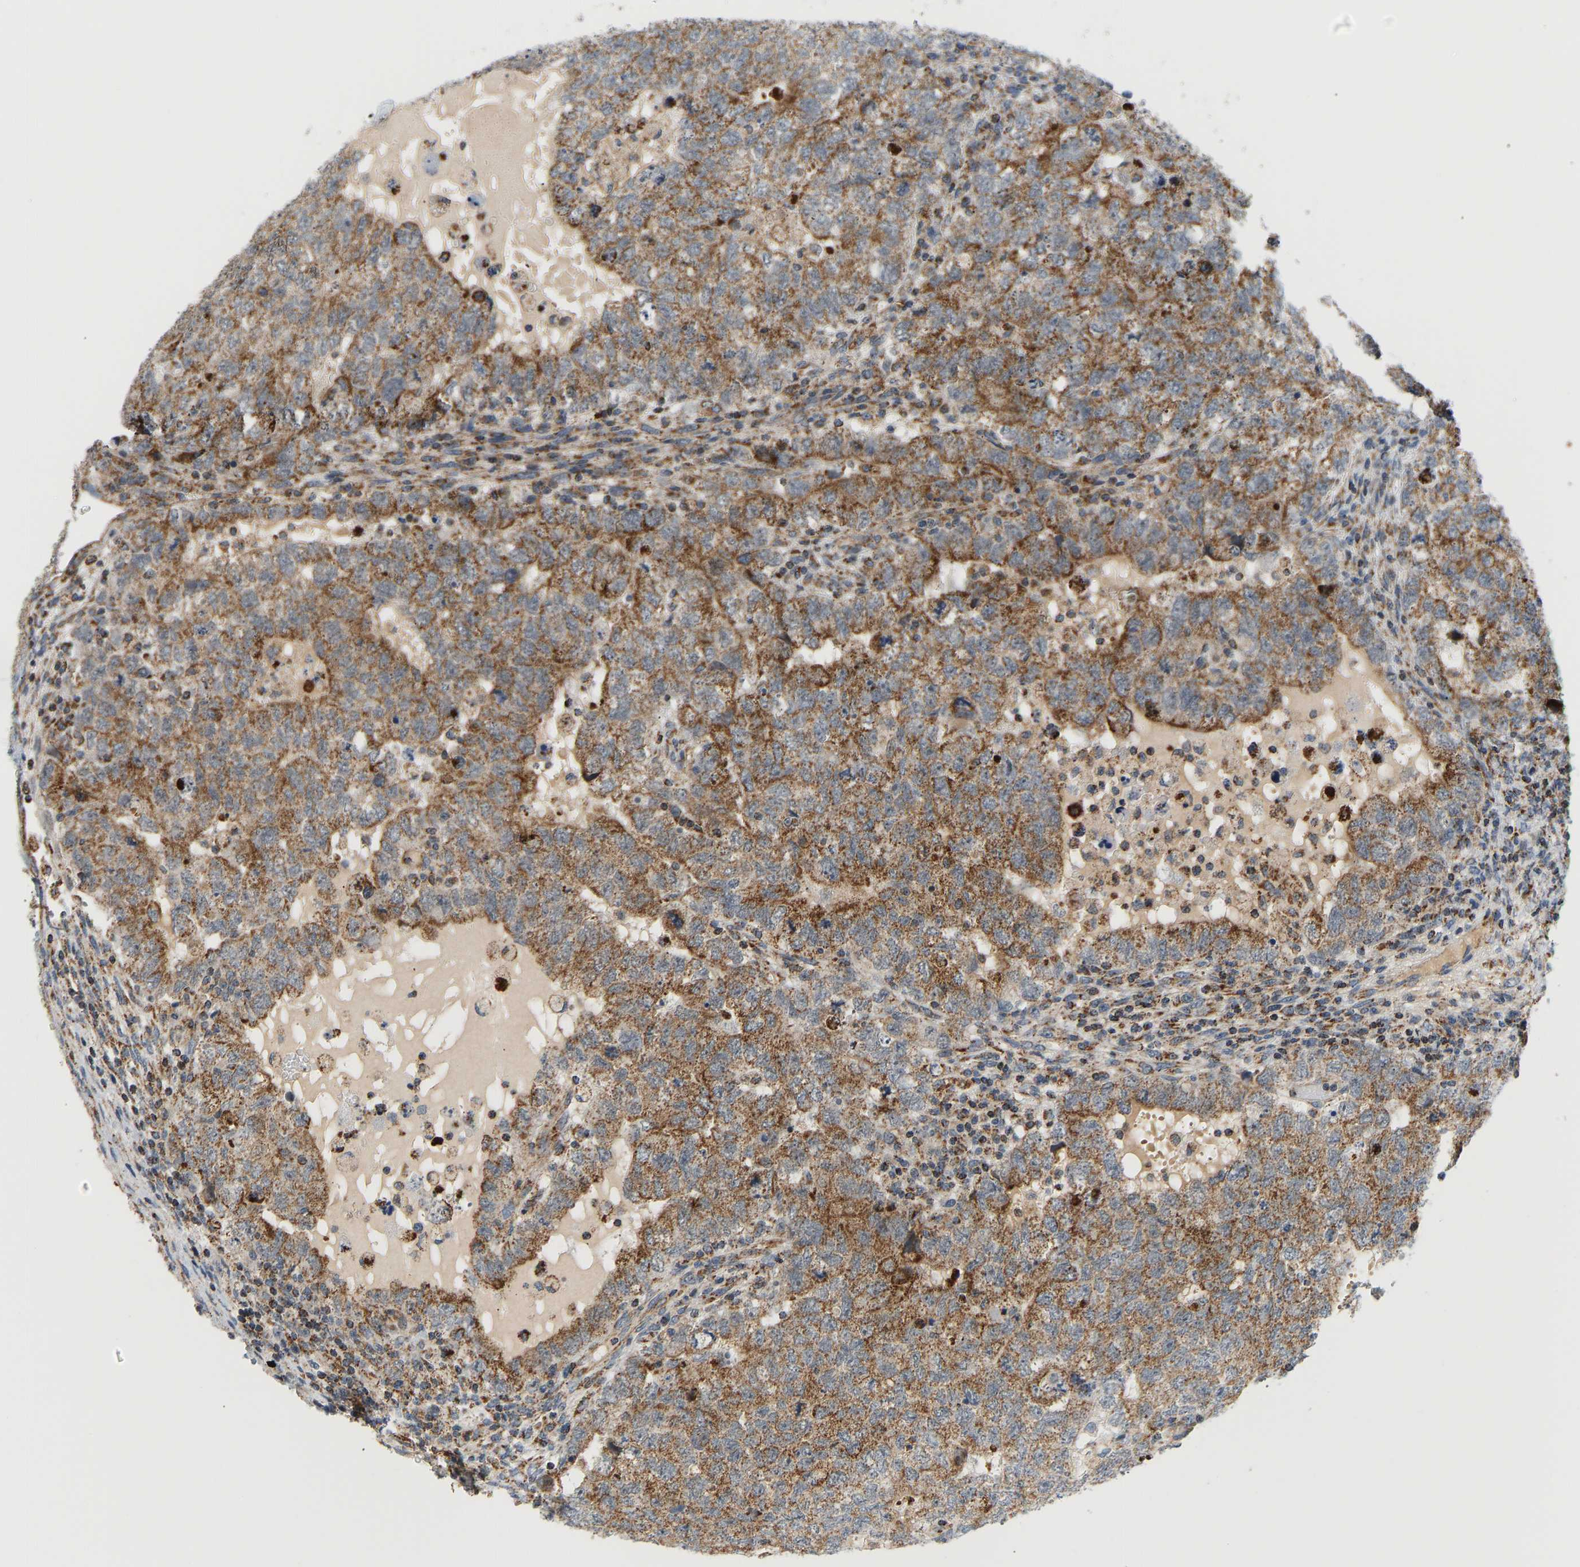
{"staining": {"intensity": "moderate", "quantity": ">75%", "location": "cytoplasmic/membranous"}, "tissue": "testis cancer", "cell_type": "Tumor cells", "image_type": "cancer", "snomed": [{"axis": "morphology", "description": "Carcinoma, Embryonal, NOS"}, {"axis": "topography", "description": "Testis"}], "caption": "DAB (3,3'-diaminobenzidine) immunohistochemical staining of human testis cancer shows moderate cytoplasmic/membranous protein staining in about >75% of tumor cells.", "gene": "GPSM2", "patient": {"sex": "male", "age": 36}}